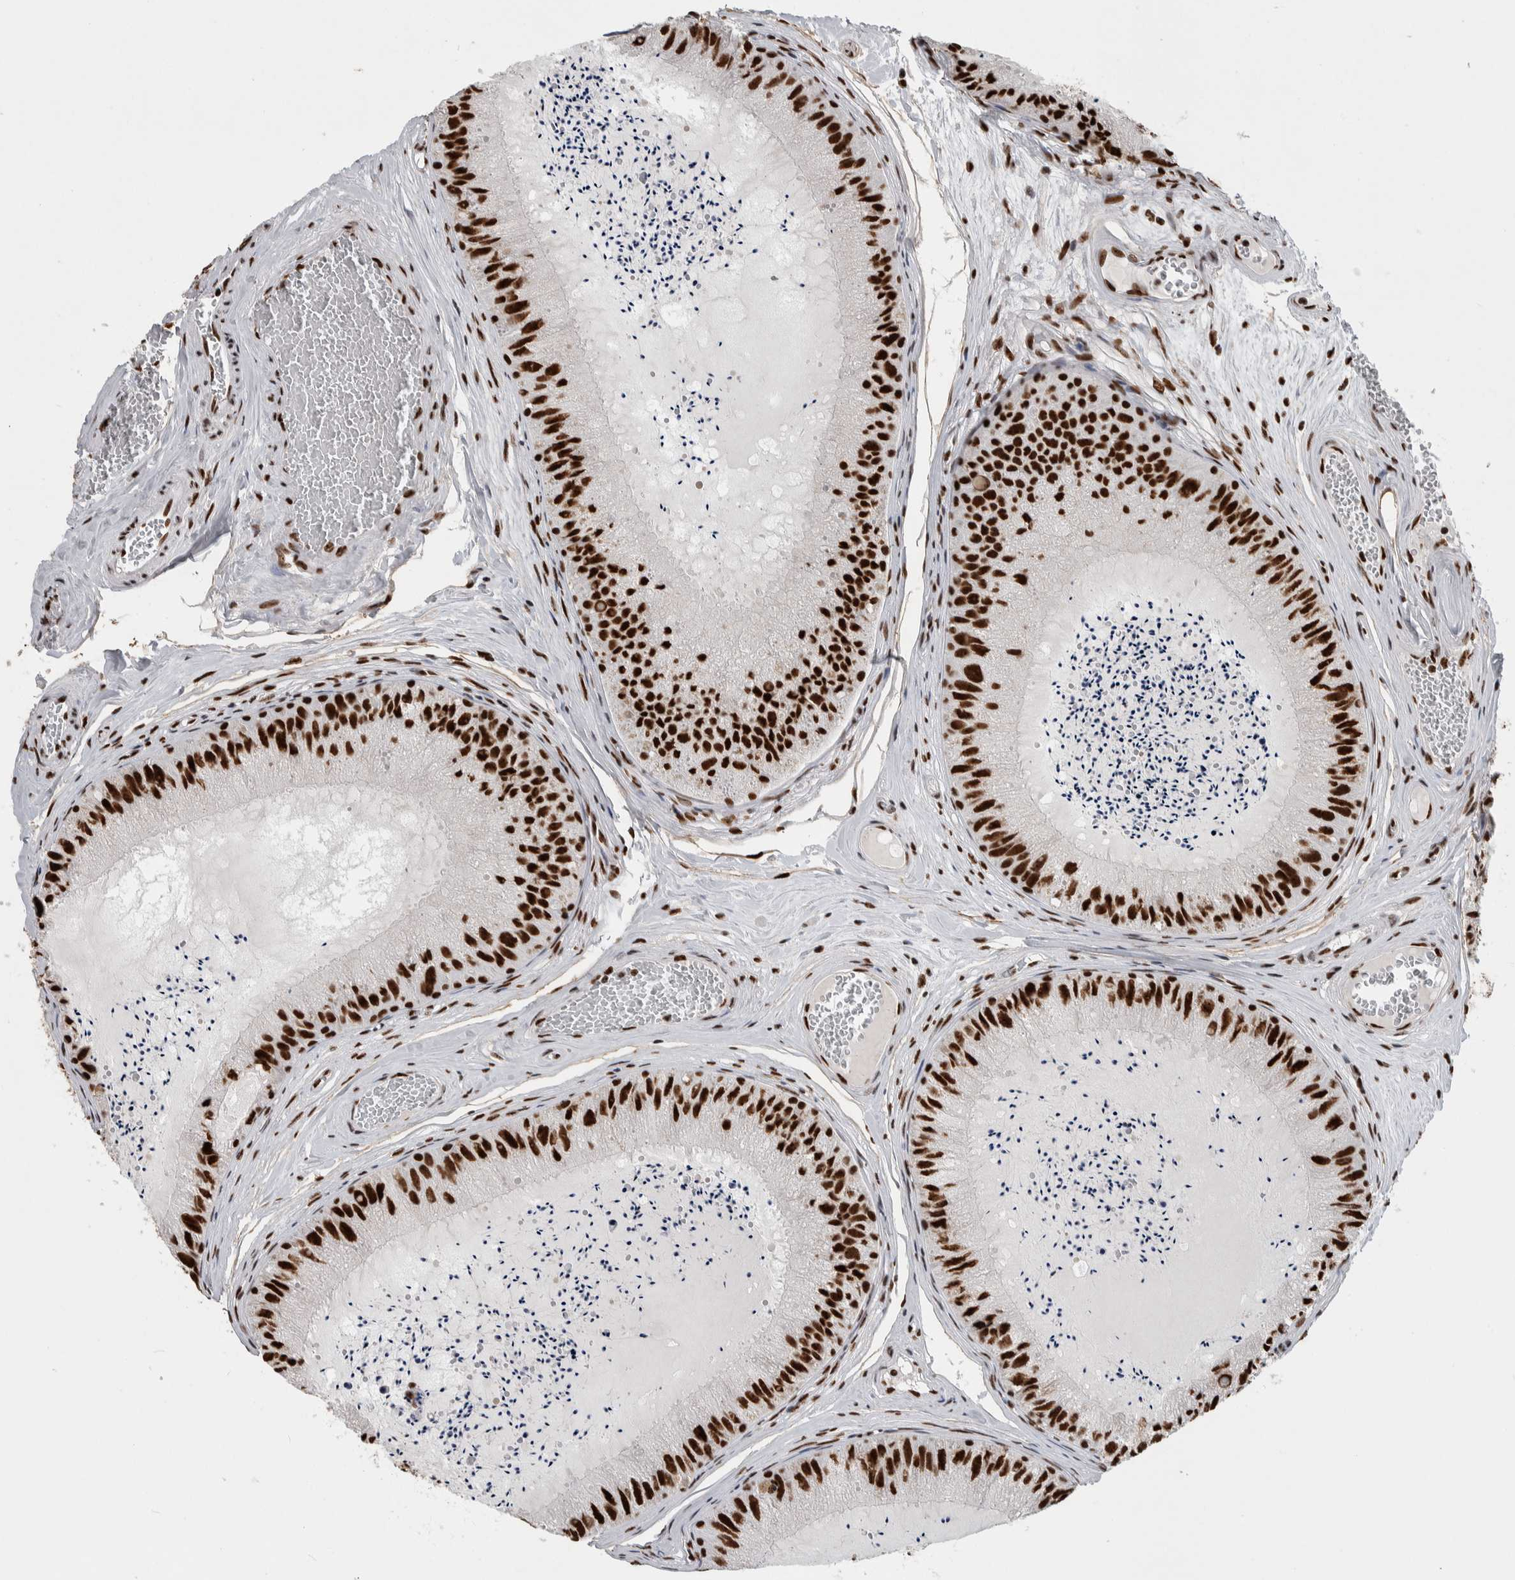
{"staining": {"intensity": "strong", "quantity": ">75%", "location": "nuclear"}, "tissue": "epididymis", "cell_type": "Glandular cells", "image_type": "normal", "snomed": [{"axis": "morphology", "description": "Normal tissue, NOS"}, {"axis": "topography", "description": "Epididymis"}], "caption": "Strong nuclear staining is present in approximately >75% of glandular cells in benign epididymis. (Stains: DAB (3,3'-diaminobenzidine) in brown, nuclei in blue, Microscopy: brightfield microscopy at high magnification).", "gene": "NCL", "patient": {"sex": "male", "age": 31}}